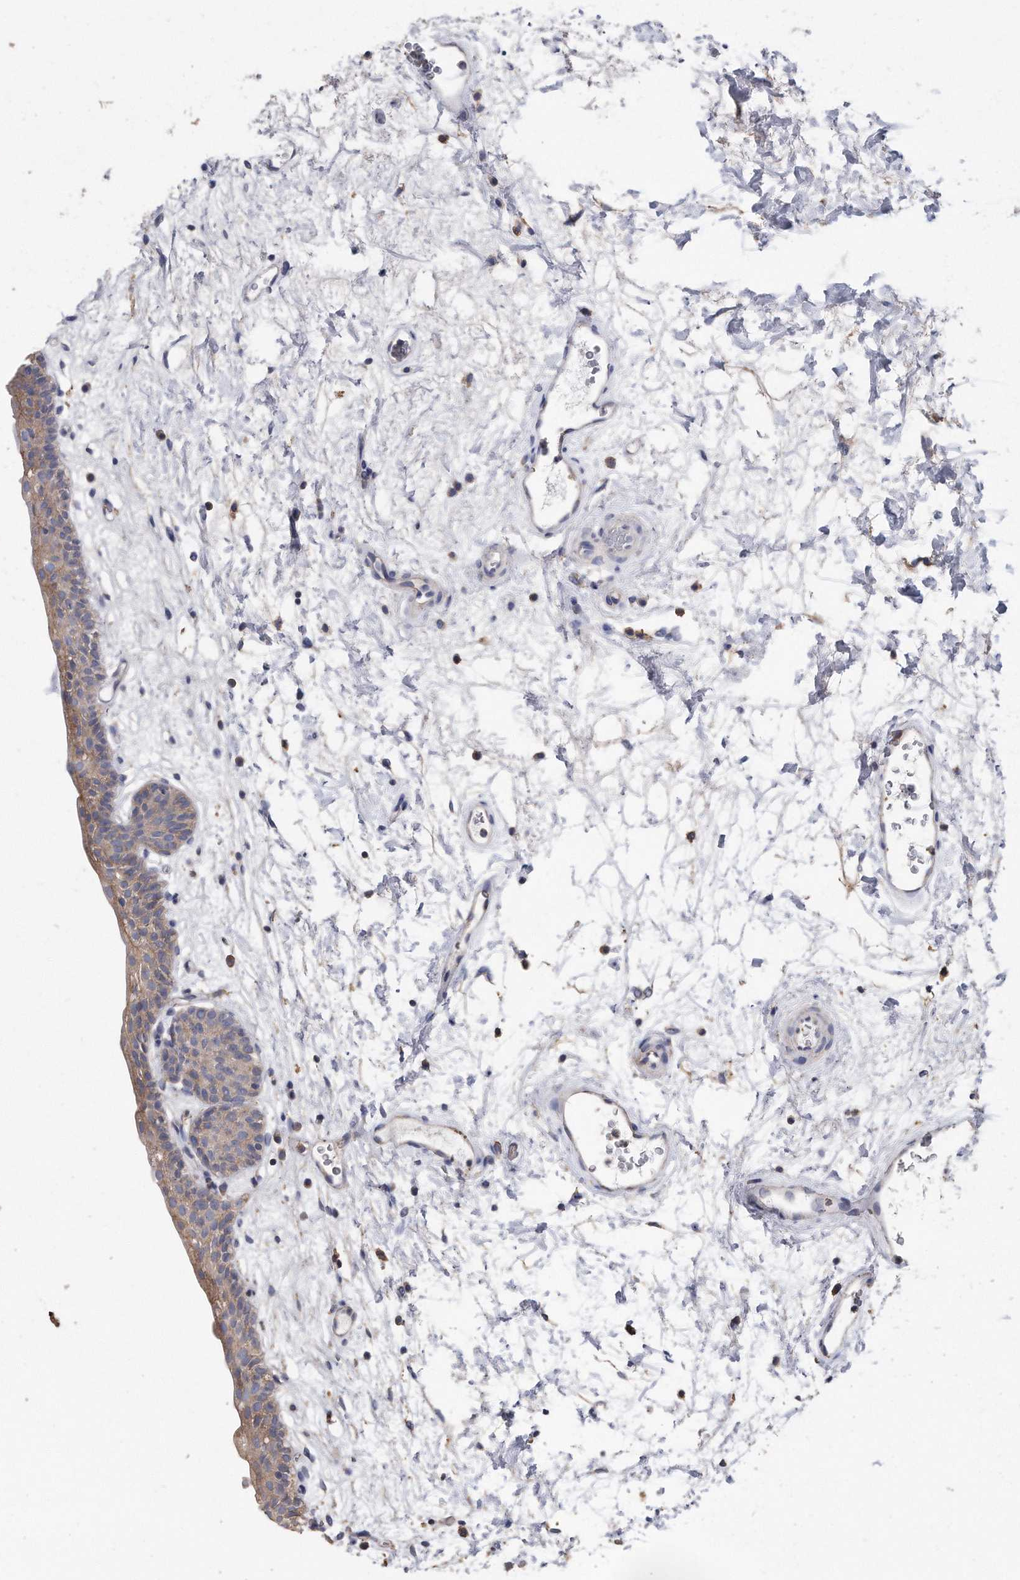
{"staining": {"intensity": "moderate", "quantity": ">75%", "location": "cytoplasmic/membranous"}, "tissue": "urinary bladder", "cell_type": "Urothelial cells", "image_type": "normal", "snomed": [{"axis": "morphology", "description": "Normal tissue, NOS"}, {"axis": "topography", "description": "Urinary bladder"}], "caption": "Urinary bladder was stained to show a protein in brown. There is medium levels of moderate cytoplasmic/membranous positivity in approximately >75% of urothelial cells. (brown staining indicates protein expression, while blue staining denotes nuclei).", "gene": "CDCP1", "patient": {"sex": "male", "age": 83}}